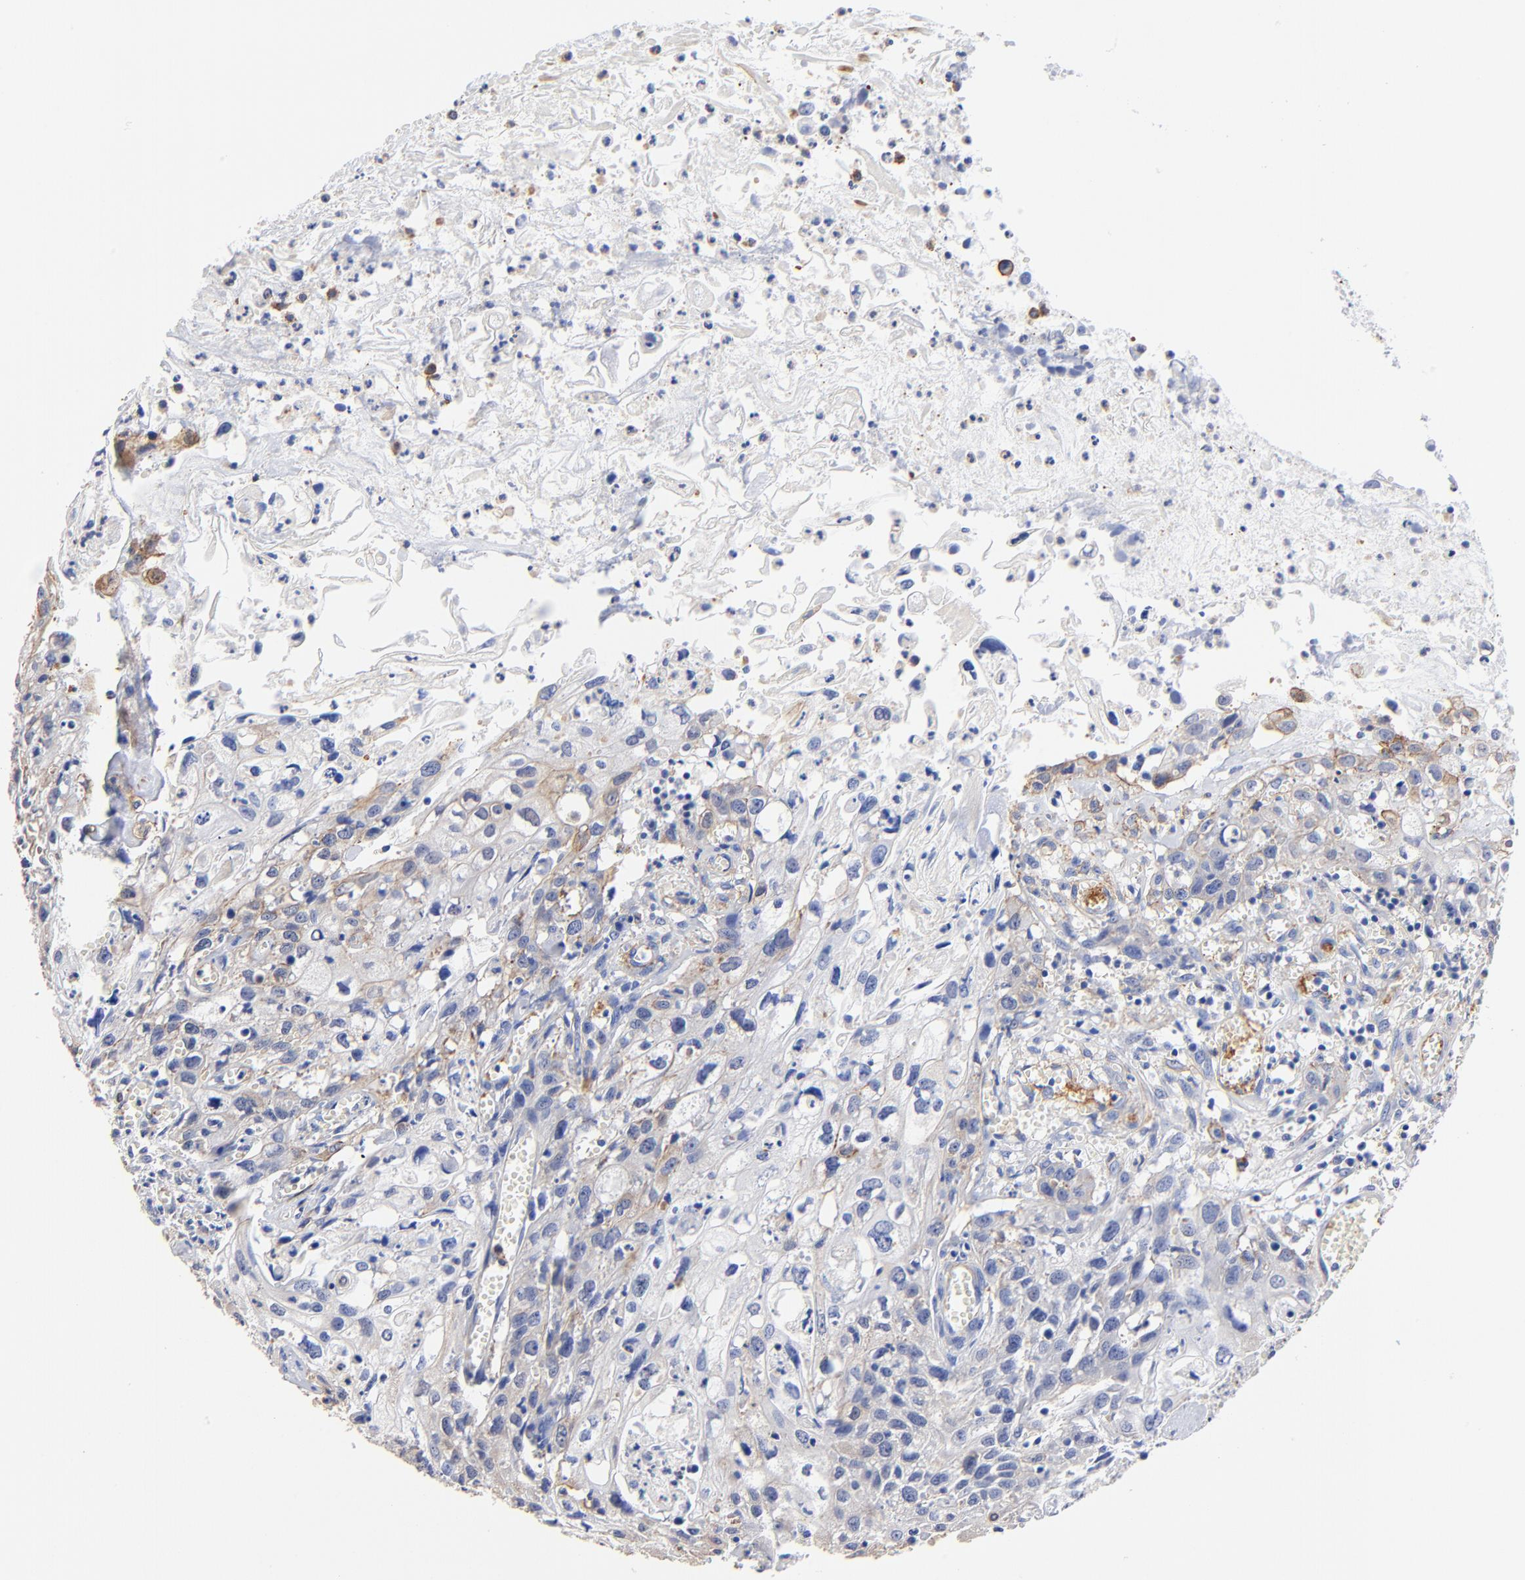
{"staining": {"intensity": "weak", "quantity": "25%-75%", "location": "cytoplasmic/membranous"}, "tissue": "urothelial cancer", "cell_type": "Tumor cells", "image_type": "cancer", "snomed": [{"axis": "morphology", "description": "Urothelial carcinoma, High grade"}, {"axis": "topography", "description": "Urinary bladder"}], "caption": "A low amount of weak cytoplasmic/membranous expression is appreciated in approximately 25%-75% of tumor cells in urothelial cancer tissue.", "gene": "TAGLN2", "patient": {"sex": "male", "age": 54}}